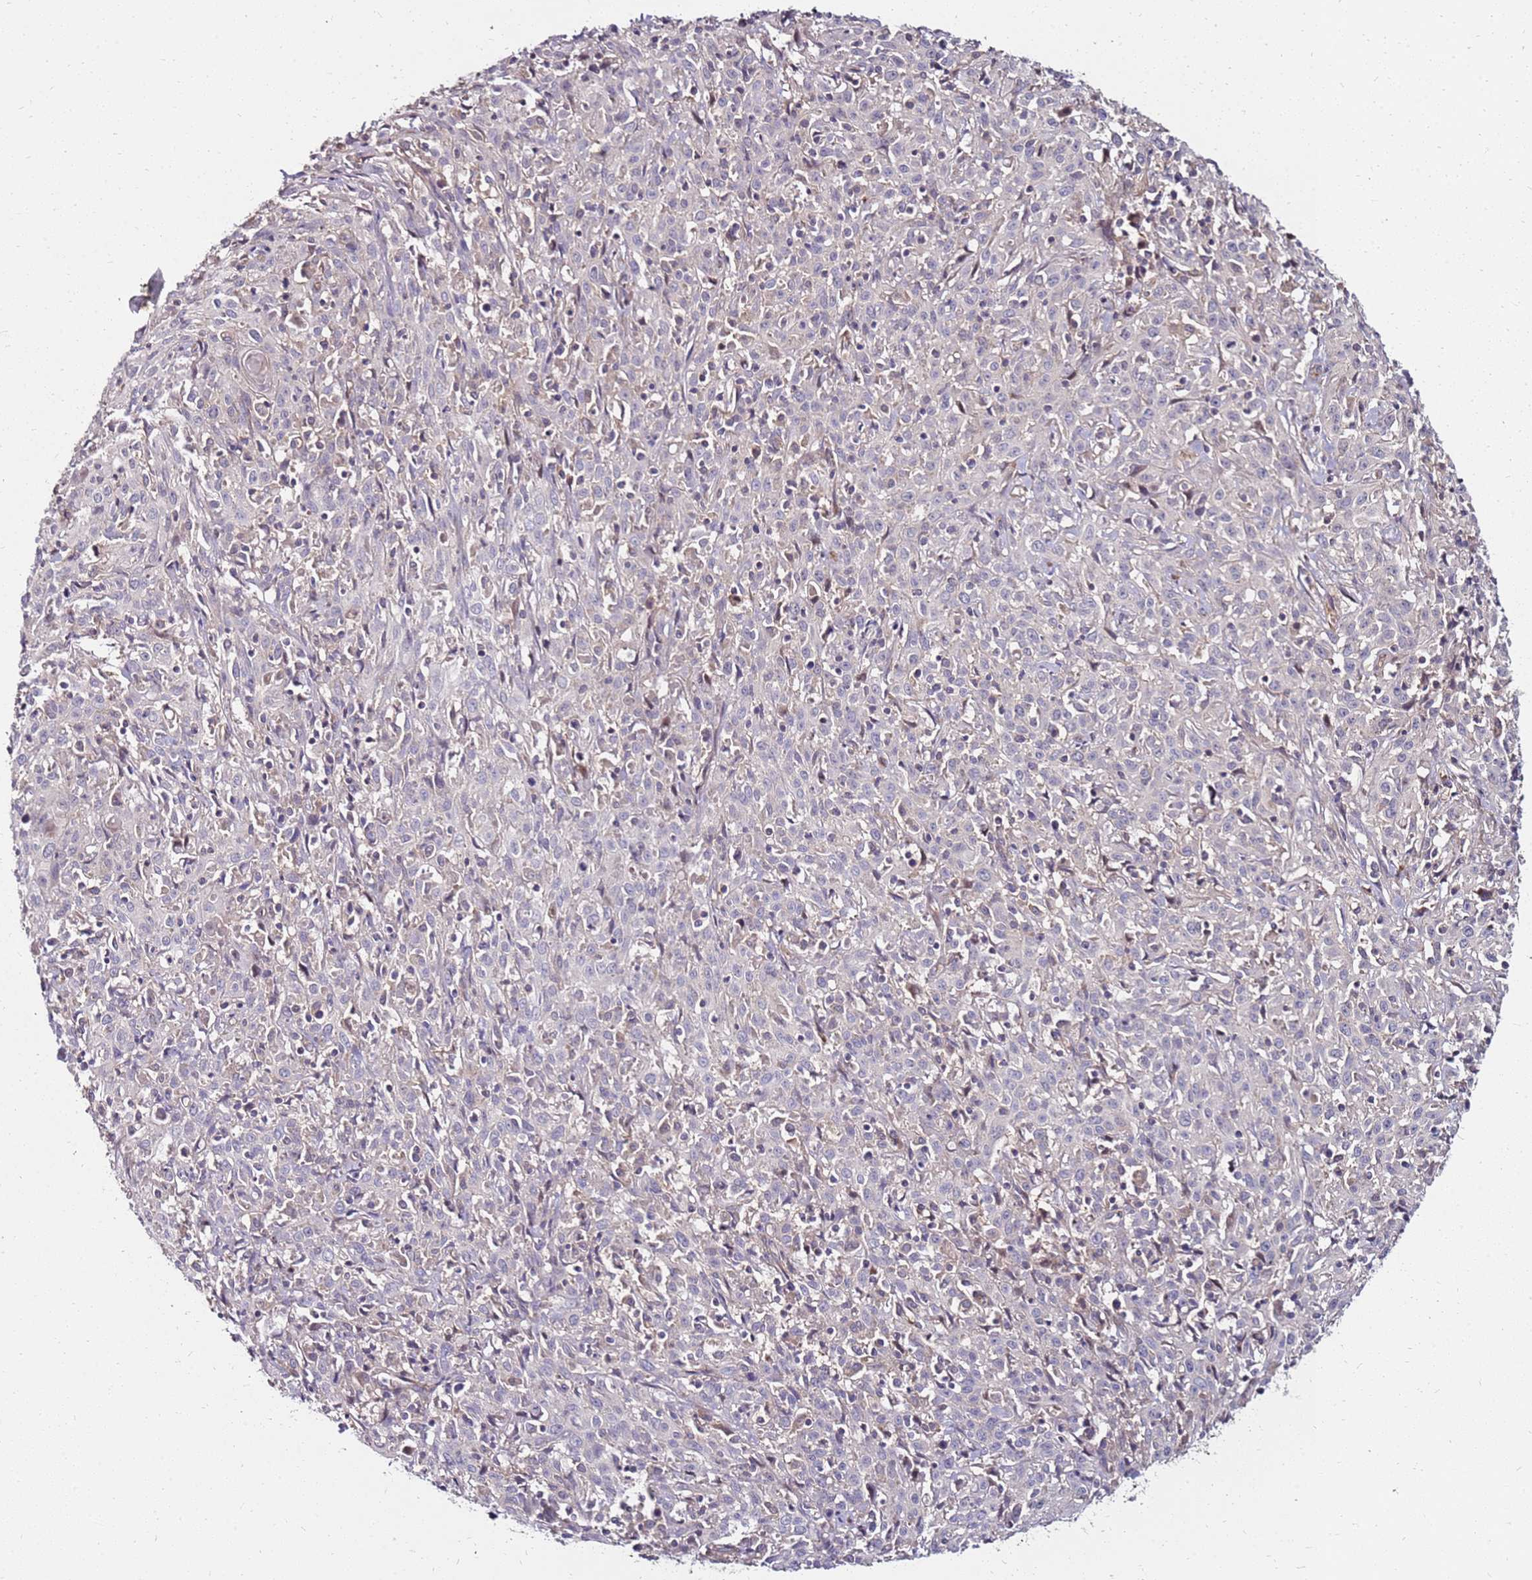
{"staining": {"intensity": "weak", "quantity": "<25%", "location": "cytoplasmic/membranous"}, "tissue": "cervical cancer", "cell_type": "Tumor cells", "image_type": "cancer", "snomed": [{"axis": "morphology", "description": "Squamous cell carcinoma, NOS"}, {"axis": "topography", "description": "Cervix"}], "caption": "Immunohistochemistry (IHC) photomicrograph of cervical cancer stained for a protein (brown), which exhibits no positivity in tumor cells. Brightfield microscopy of immunohistochemistry stained with DAB (brown) and hematoxylin (blue), captured at high magnification.", "gene": "RNF11", "patient": {"sex": "female", "age": 57}}